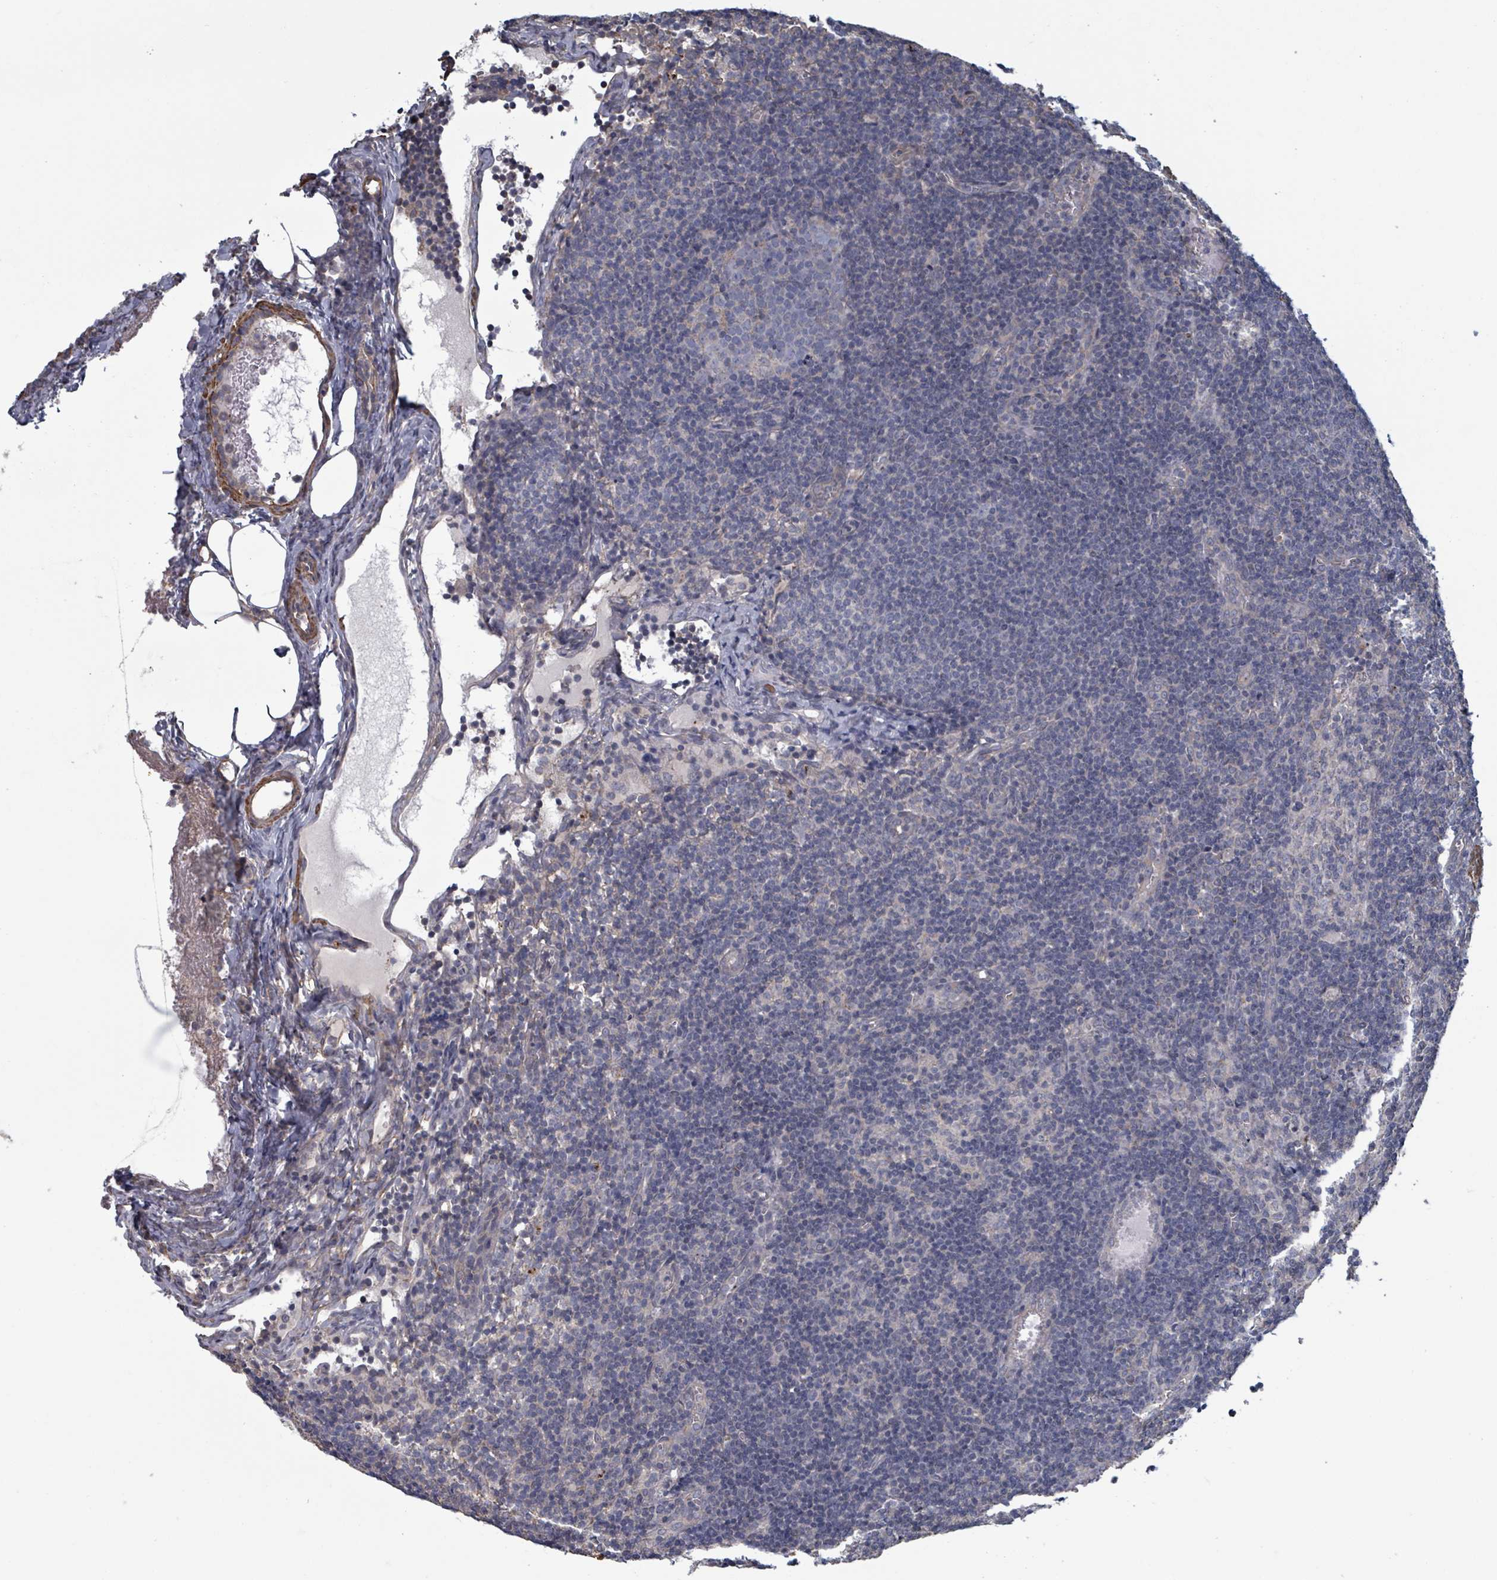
{"staining": {"intensity": "negative", "quantity": "none", "location": "none"}, "tissue": "lymph node", "cell_type": "Germinal center cells", "image_type": "normal", "snomed": [{"axis": "morphology", "description": "Normal tissue, NOS"}, {"axis": "topography", "description": "Lymph node"}], "caption": "Immunohistochemistry of normal lymph node shows no expression in germinal center cells.", "gene": "ADCK1", "patient": {"sex": "female", "age": 37}}